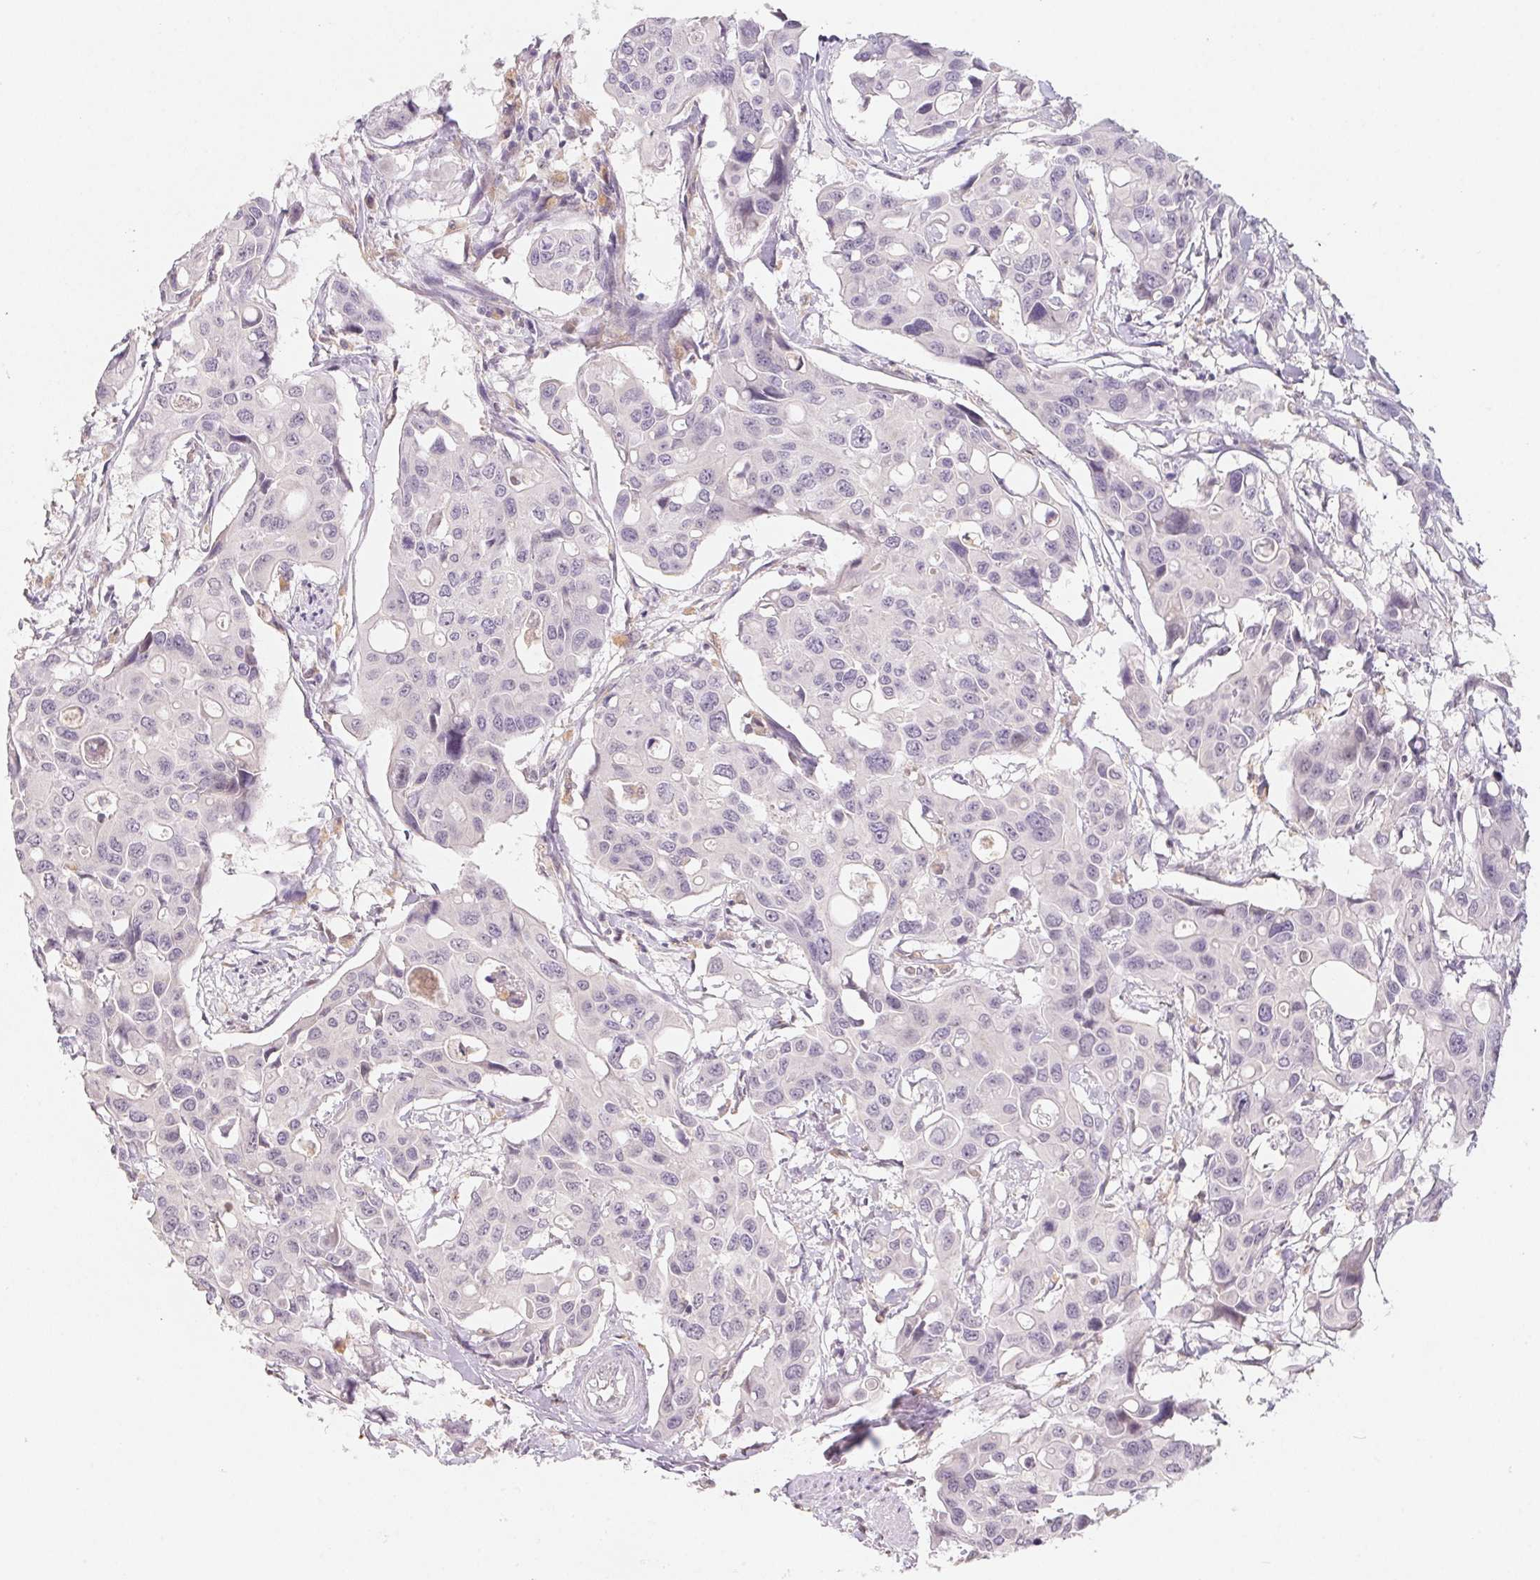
{"staining": {"intensity": "negative", "quantity": "none", "location": "none"}, "tissue": "colorectal cancer", "cell_type": "Tumor cells", "image_type": "cancer", "snomed": [{"axis": "morphology", "description": "Adenocarcinoma, NOS"}, {"axis": "topography", "description": "Colon"}], "caption": "Human colorectal cancer stained for a protein using immunohistochemistry displays no positivity in tumor cells.", "gene": "SLC6A18", "patient": {"sex": "male", "age": 77}}